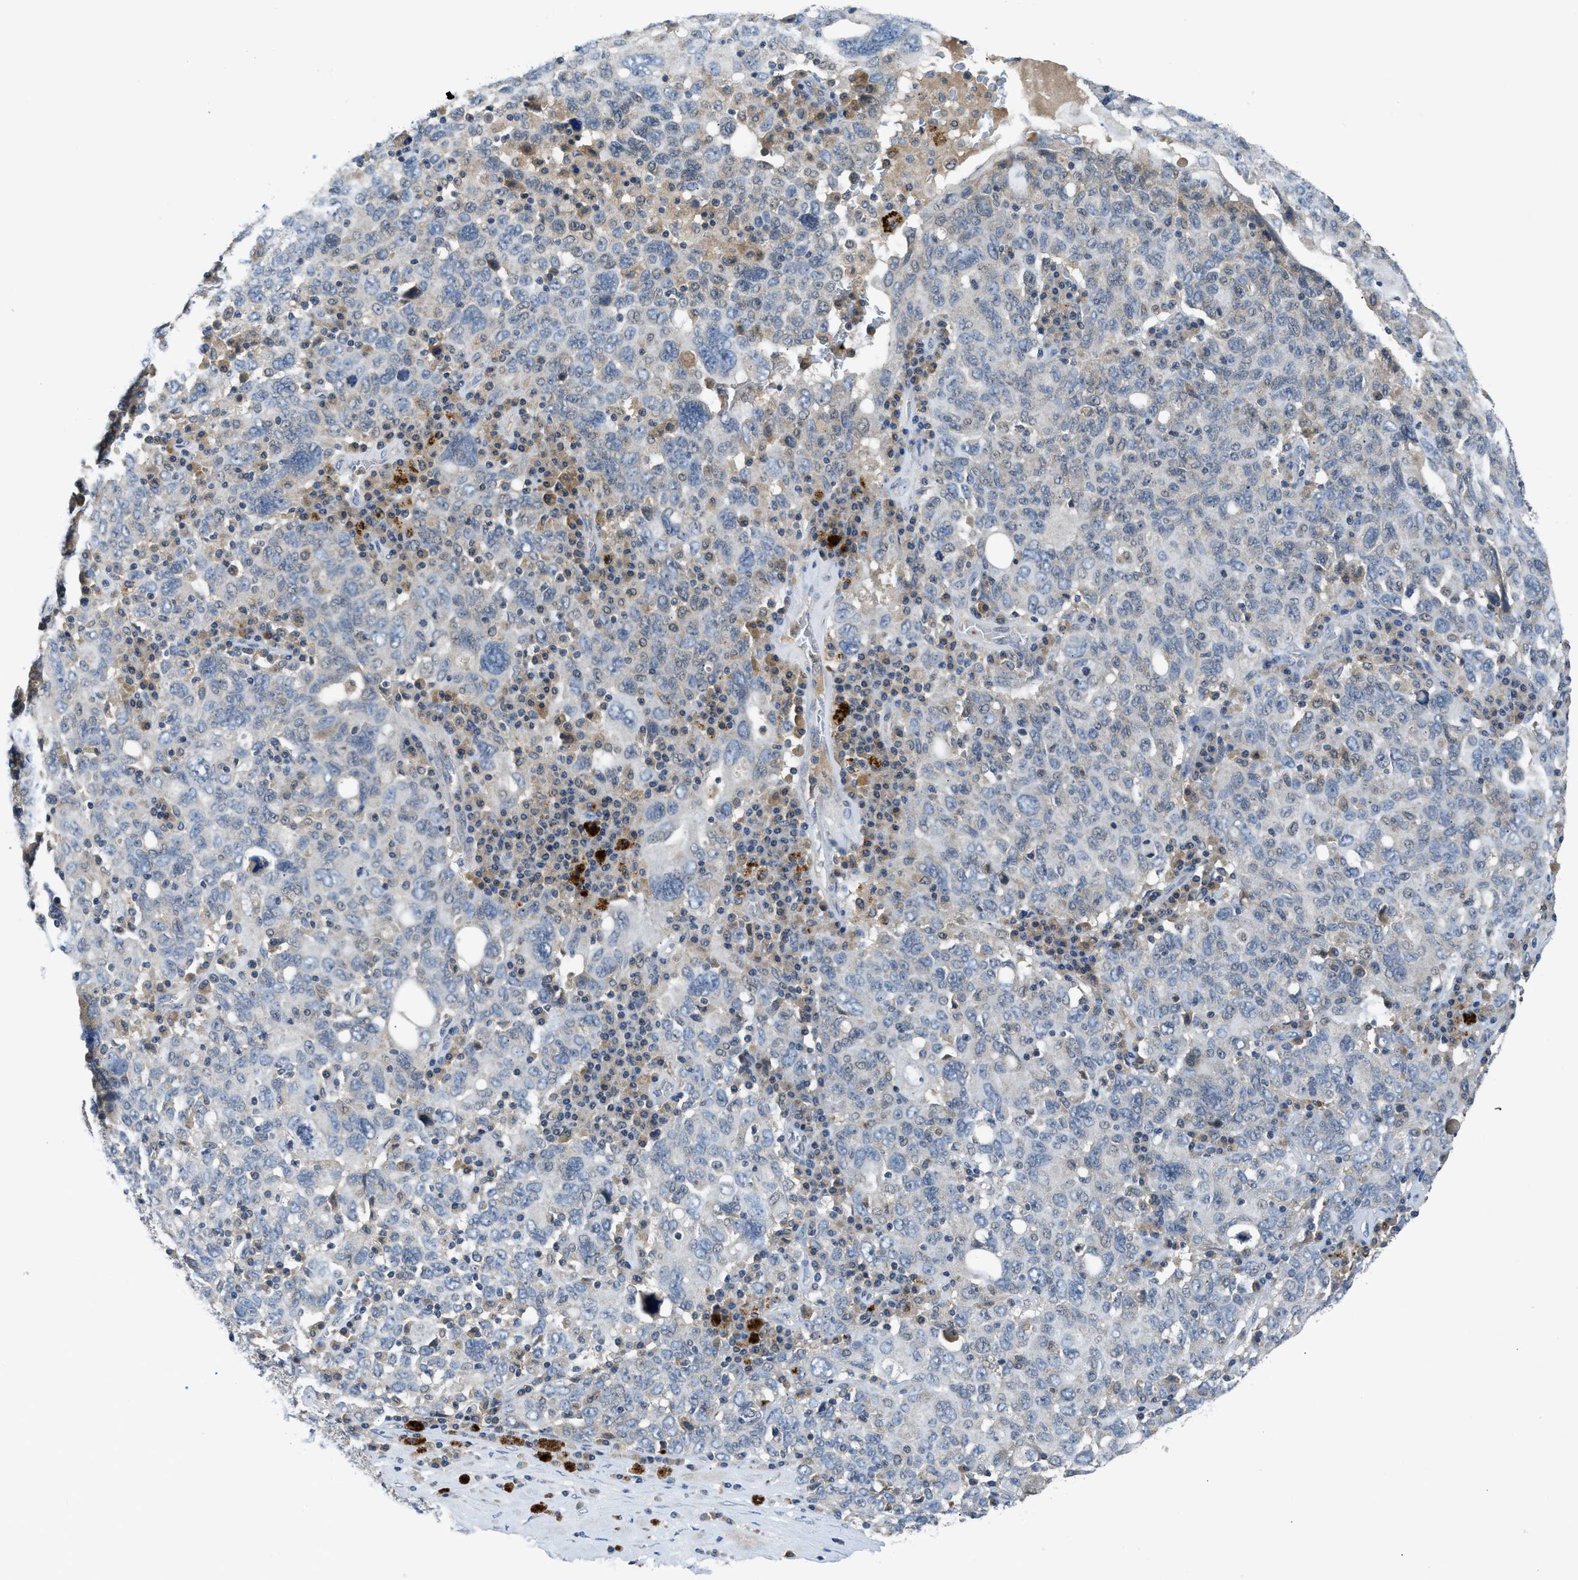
{"staining": {"intensity": "negative", "quantity": "none", "location": "none"}, "tissue": "ovarian cancer", "cell_type": "Tumor cells", "image_type": "cancer", "snomed": [{"axis": "morphology", "description": "Carcinoma, endometroid"}, {"axis": "topography", "description": "Ovary"}], "caption": "Immunohistochemistry photomicrograph of neoplastic tissue: endometroid carcinoma (ovarian) stained with DAB reveals no significant protein expression in tumor cells.", "gene": "PDE7A", "patient": {"sex": "female", "age": 62}}